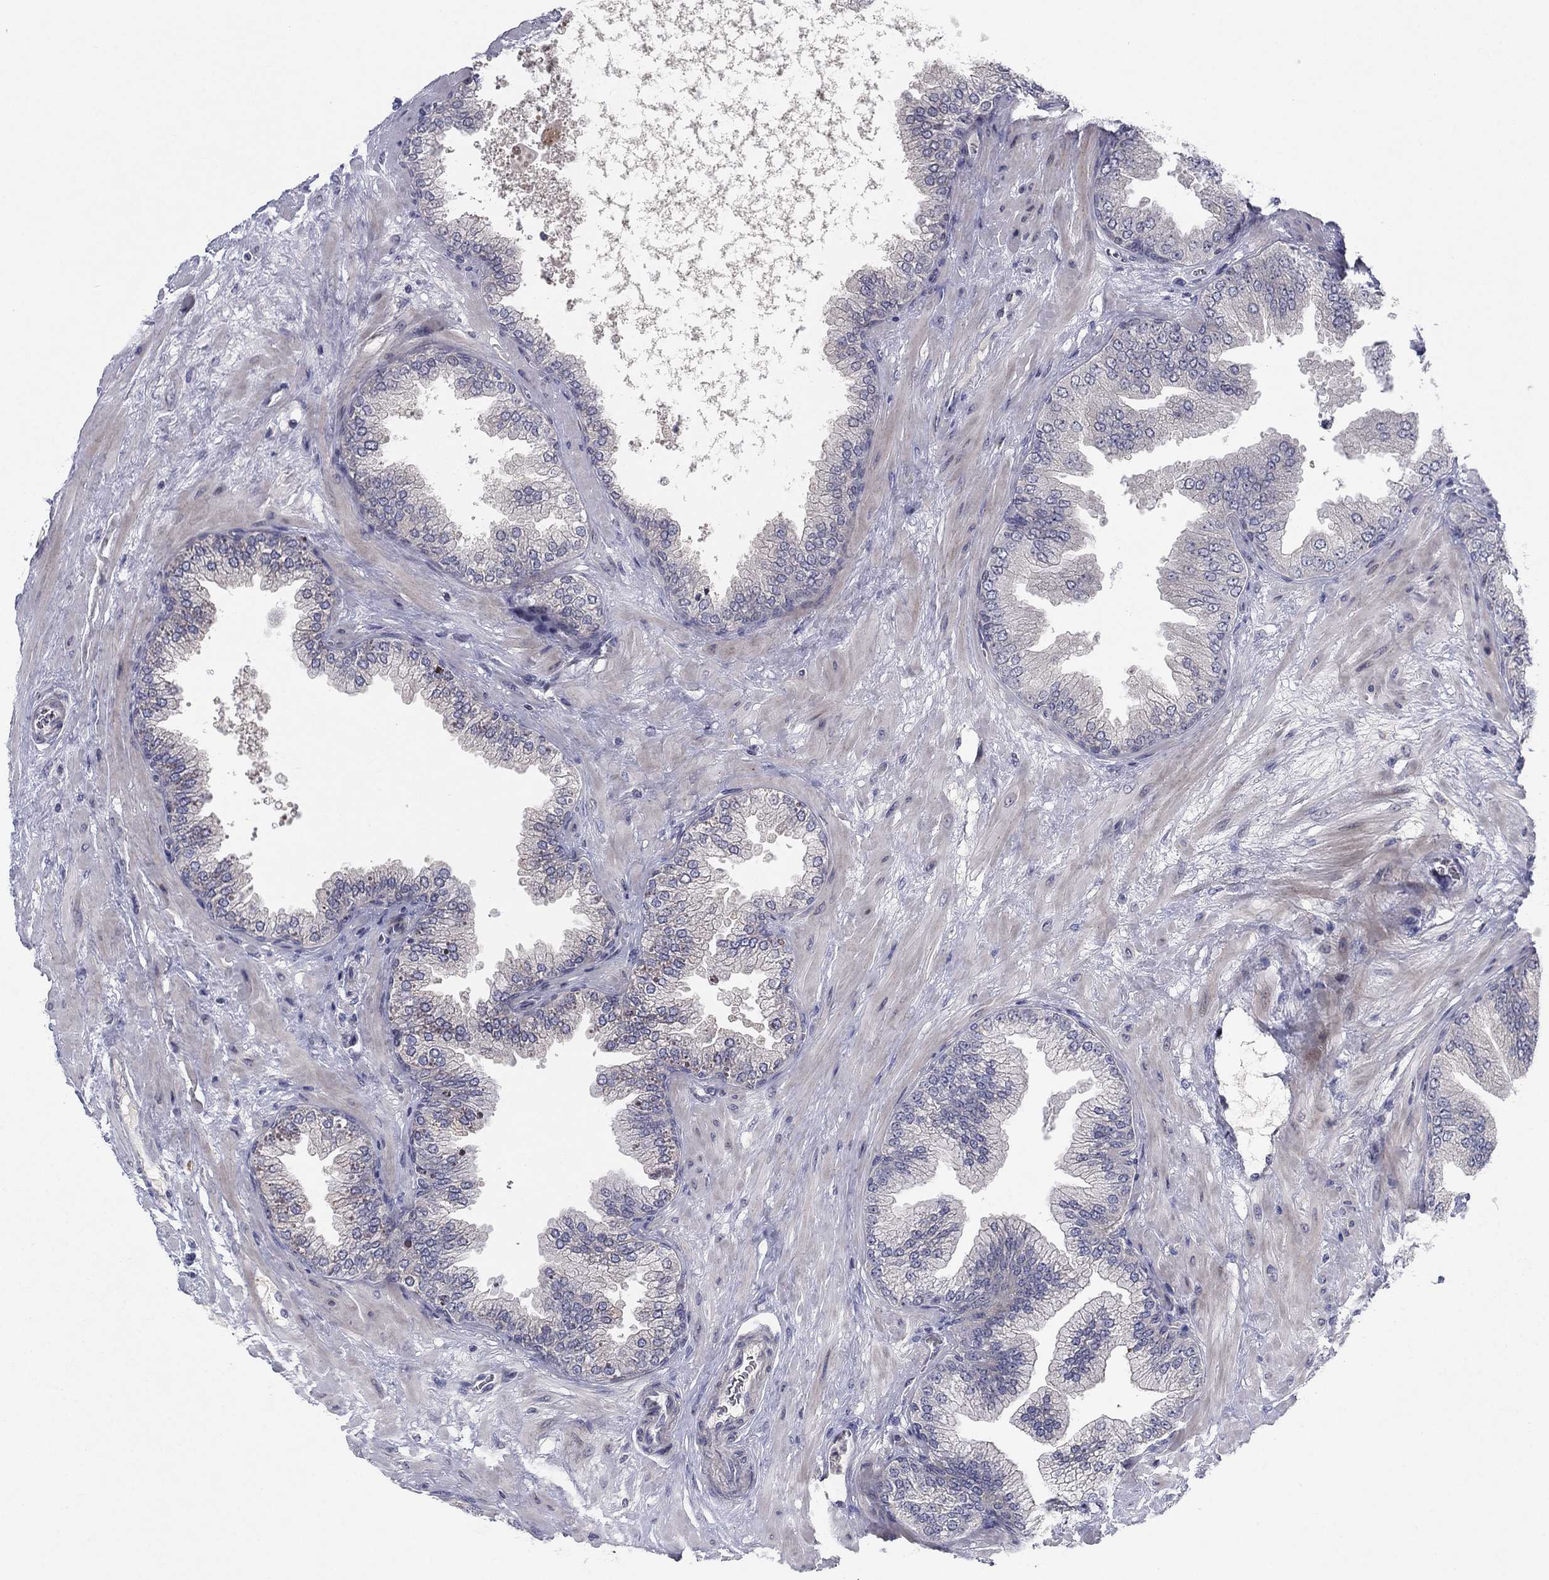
{"staining": {"intensity": "negative", "quantity": "none", "location": "none"}, "tissue": "prostate cancer", "cell_type": "Tumor cells", "image_type": "cancer", "snomed": [{"axis": "morphology", "description": "Adenocarcinoma, Low grade"}, {"axis": "topography", "description": "Prostate"}], "caption": "This histopathology image is of prostate cancer stained with IHC to label a protein in brown with the nuclei are counter-stained blue. There is no expression in tumor cells.", "gene": "AMN1", "patient": {"sex": "male", "age": 72}}